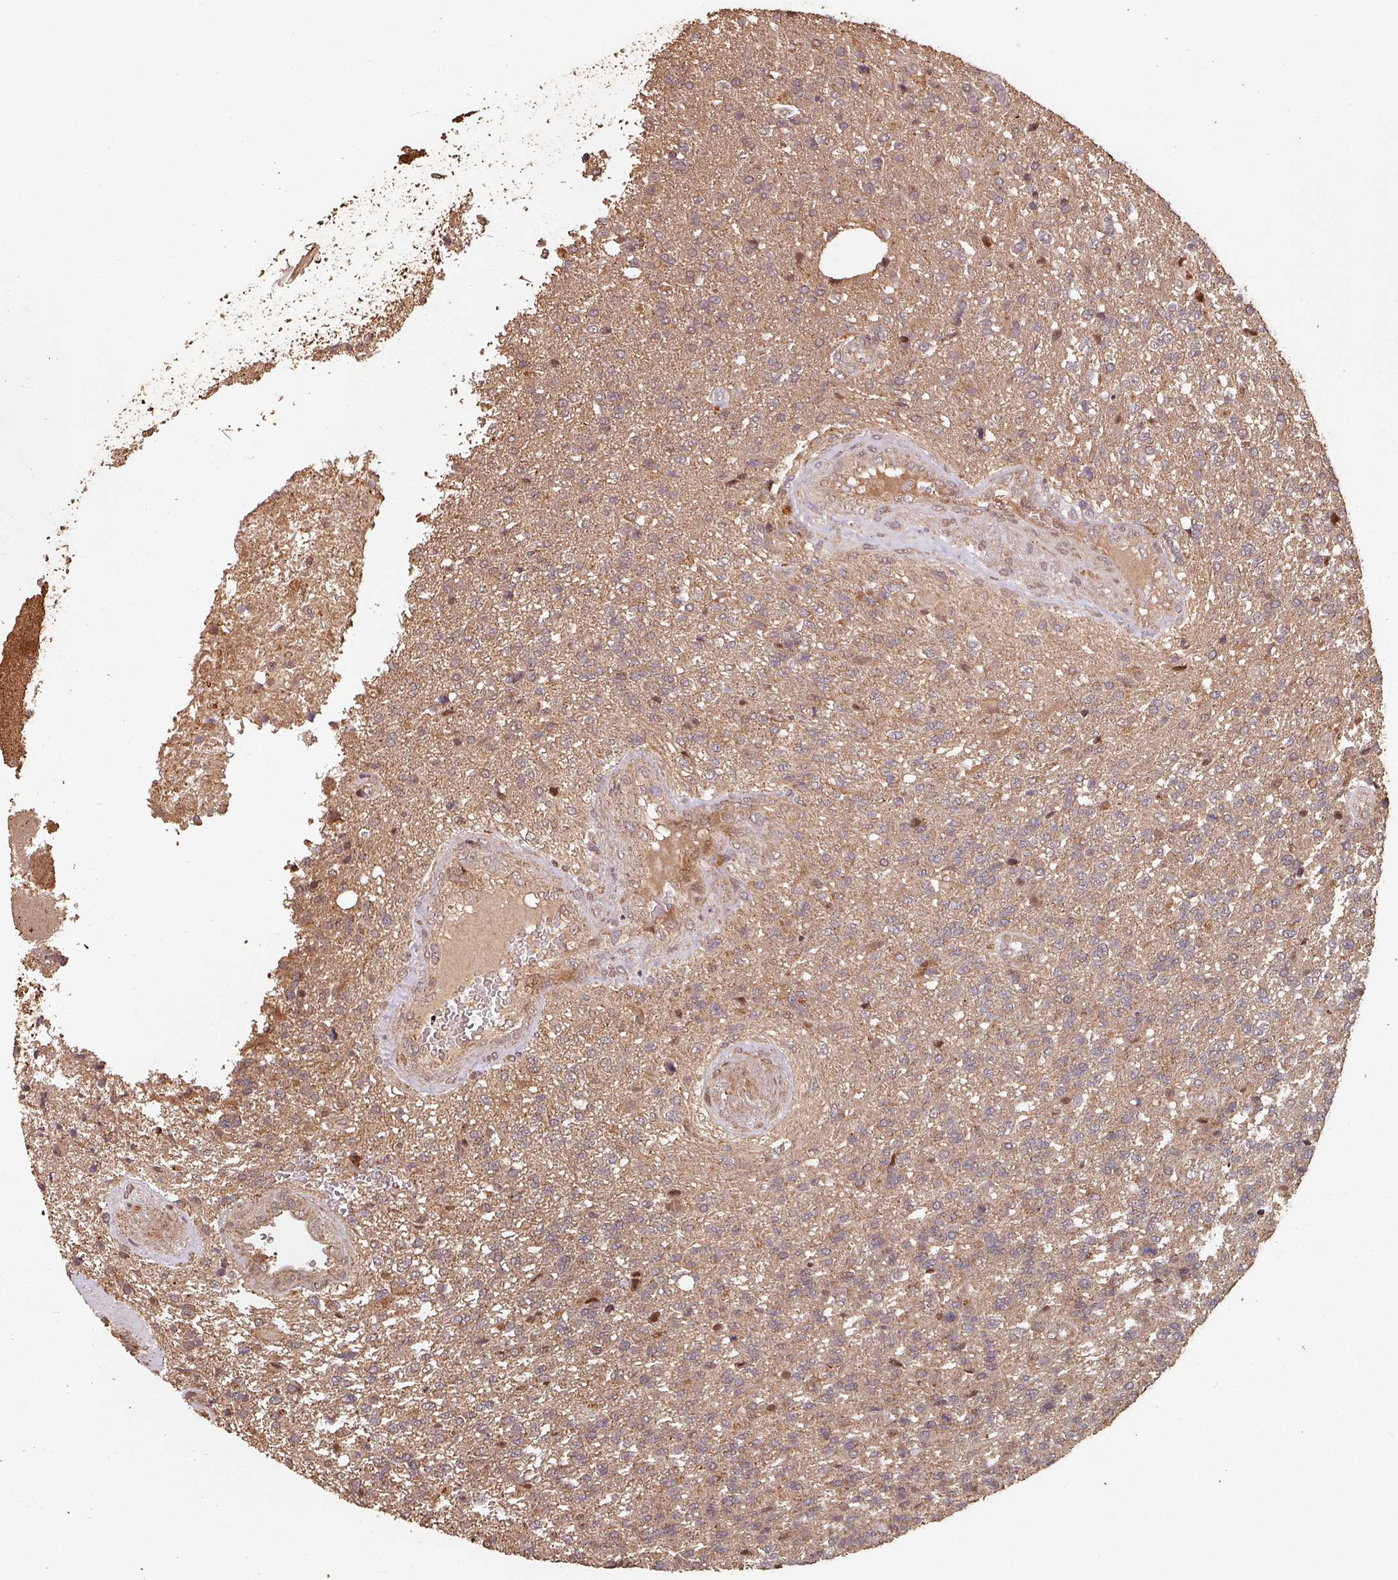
{"staining": {"intensity": "weak", "quantity": "<25%", "location": "cytoplasmic/membranous"}, "tissue": "glioma", "cell_type": "Tumor cells", "image_type": "cancer", "snomed": [{"axis": "morphology", "description": "Glioma, malignant, High grade"}, {"axis": "topography", "description": "Brain"}], "caption": "An image of malignant glioma (high-grade) stained for a protein displays no brown staining in tumor cells.", "gene": "EID1", "patient": {"sex": "male", "age": 56}}